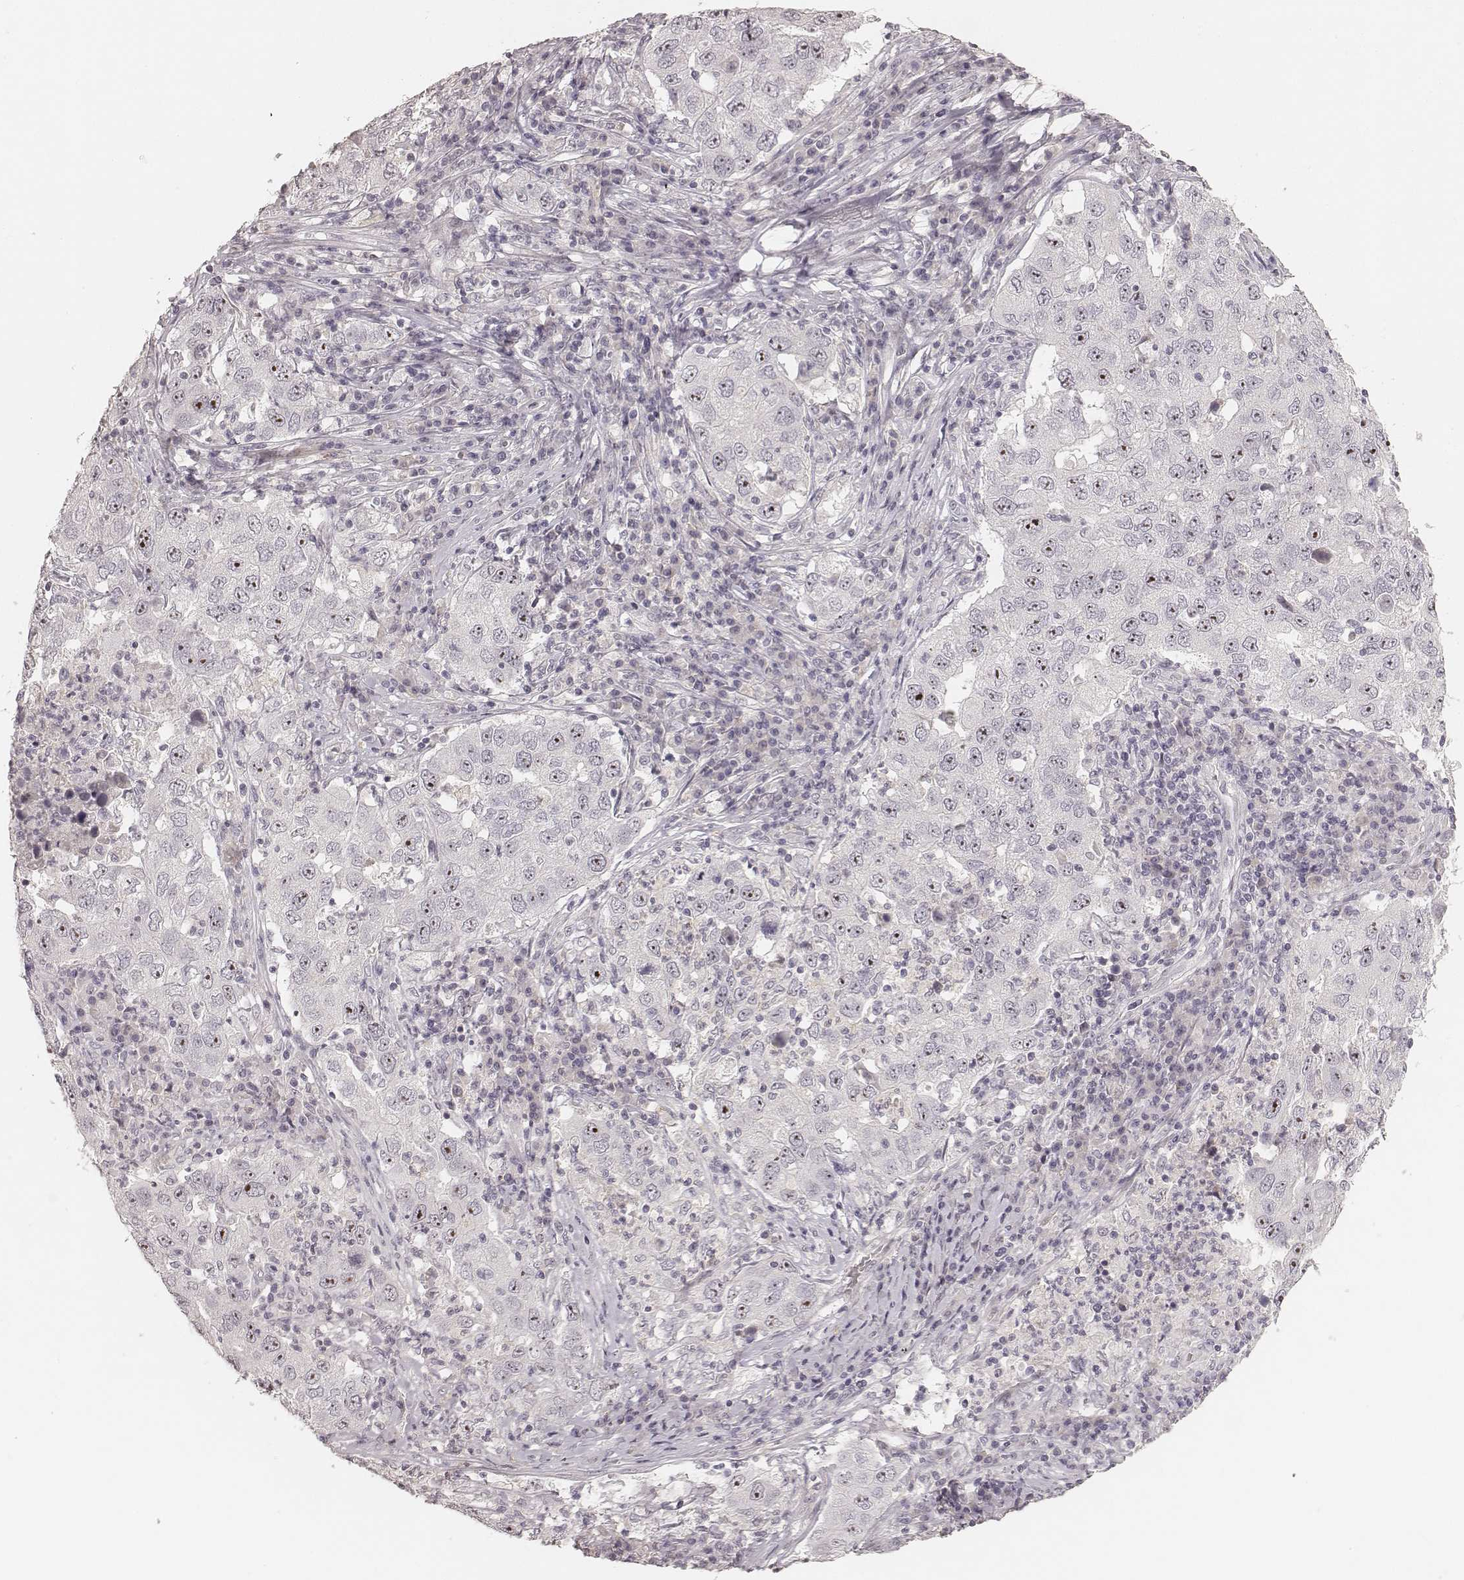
{"staining": {"intensity": "strong", "quantity": "25%-75%", "location": "nuclear"}, "tissue": "lung cancer", "cell_type": "Tumor cells", "image_type": "cancer", "snomed": [{"axis": "morphology", "description": "Adenocarcinoma, NOS"}, {"axis": "topography", "description": "Lung"}], "caption": "Lung adenocarcinoma stained with DAB (3,3'-diaminobenzidine) immunohistochemistry (IHC) demonstrates high levels of strong nuclear positivity in about 25%-75% of tumor cells.", "gene": "MADCAM1", "patient": {"sex": "male", "age": 73}}